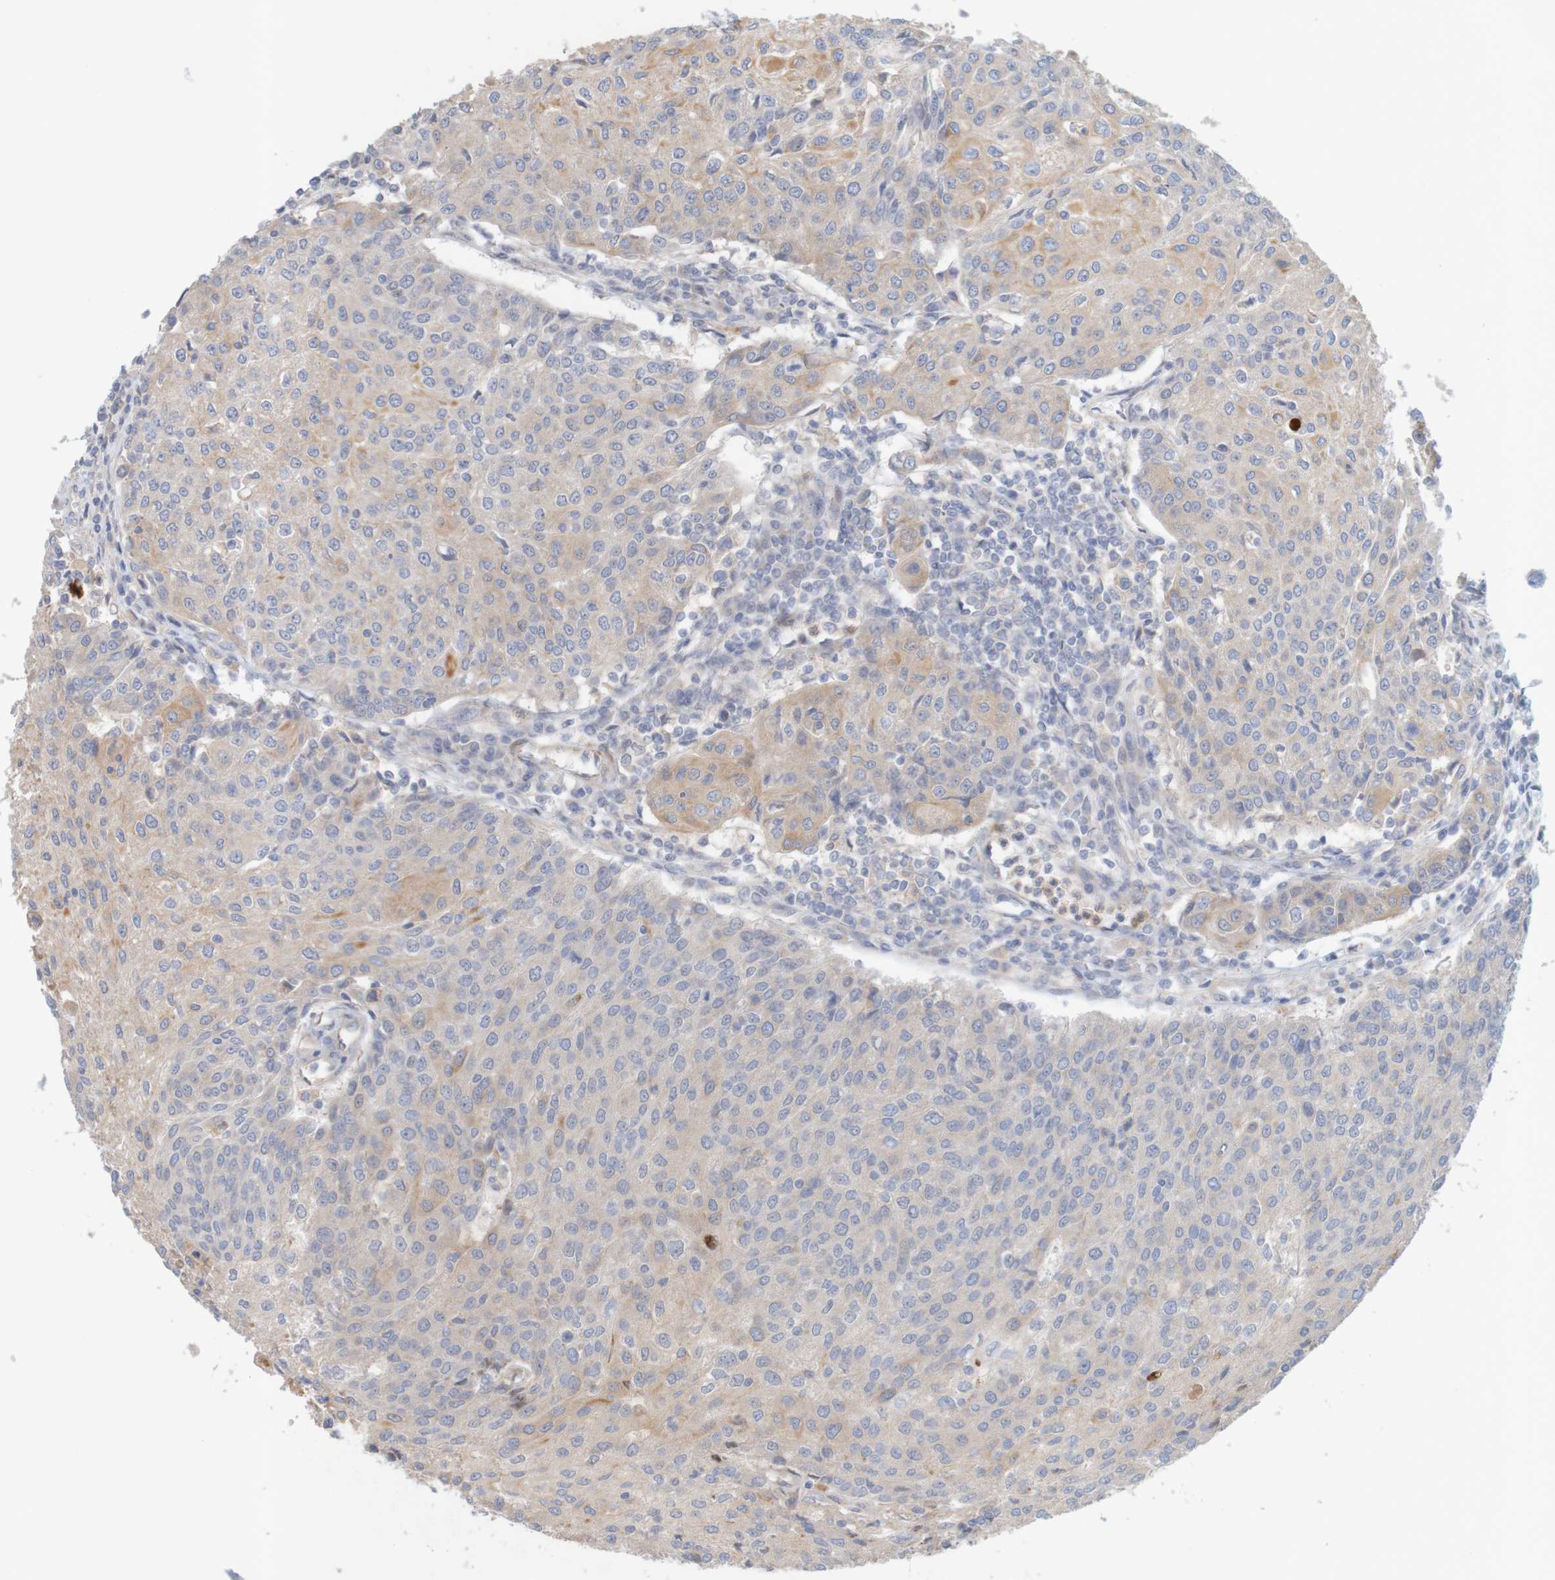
{"staining": {"intensity": "weak", "quantity": ">75%", "location": "cytoplasmic/membranous"}, "tissue": "urothelial cancer", "cell_type": "Tumor cells", "image_type": "cancer", "snomed": [{"axis": "morphology", "description": "Urothelial carcinoma, High grade"}, {"axis": "topography", "description": "Urinary bladder"}], "caption": "IHC micrograph of neoplastic tissue: human high-grade urothelial carcinoma stained using IHC displays low levels of weak protein expression localized specifically in the cytoplasmic/membranous of tumor cells, appearing as a cytoplasmic/membranous brown color.", "gene": "KRT23", "patient": {"sex": "female", "age": 85}}